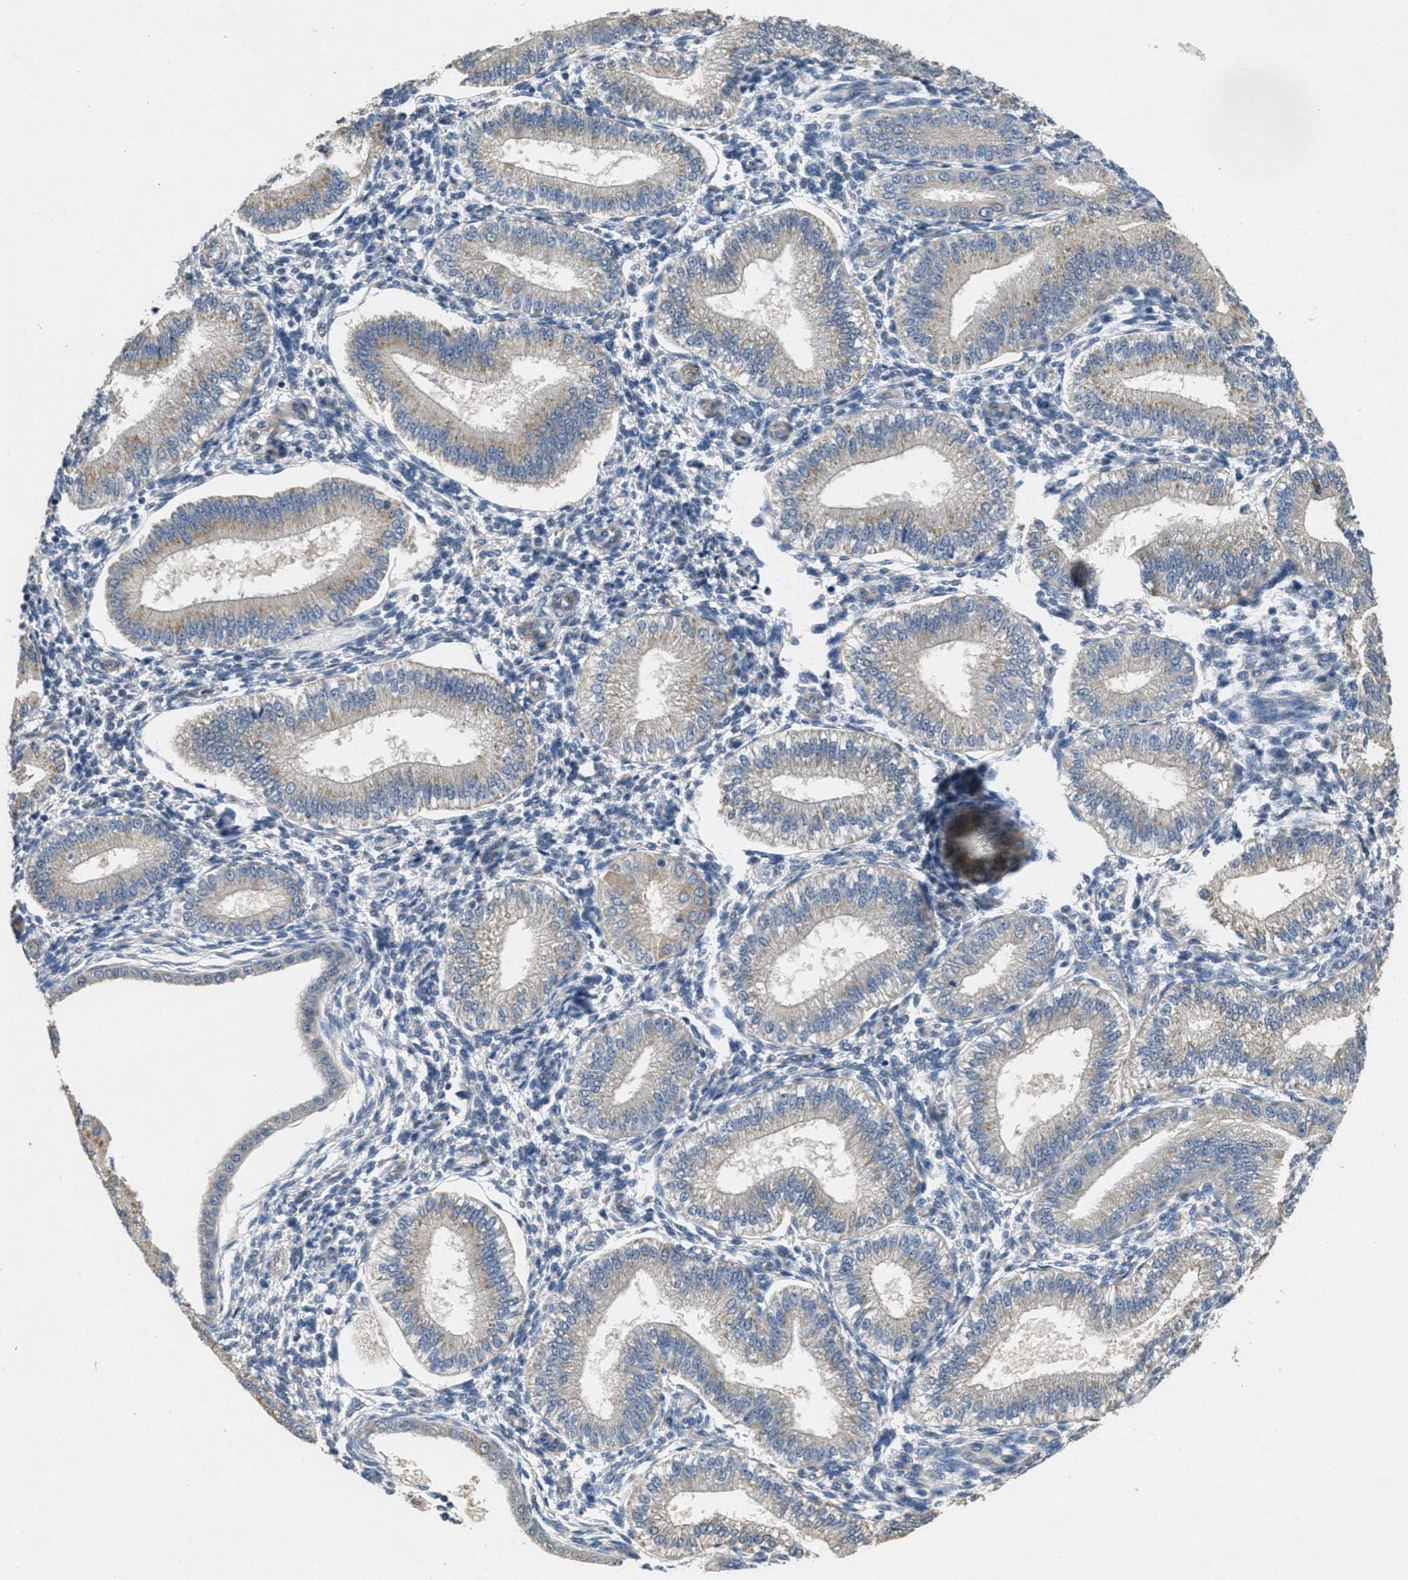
{"staining": {"intensity": "weak", "quantity": "<25%", "location": "cytoplasmic/membranous"}, "tissue": "endometrium", "cell_type": "Cells in endometrial stroma", "image_type": "normal", "snomed": [{"axis": "morphology", "description": "Normal tissue, NOS"}, {"axis": "topography", "description": "Endometrium"}], "caption": "The histopathology image exhibits no significant staining in cells in endometrial stroma of endometrium.", "gene": "TOMM70", "patient": {"sex": "female", "age": 39}}